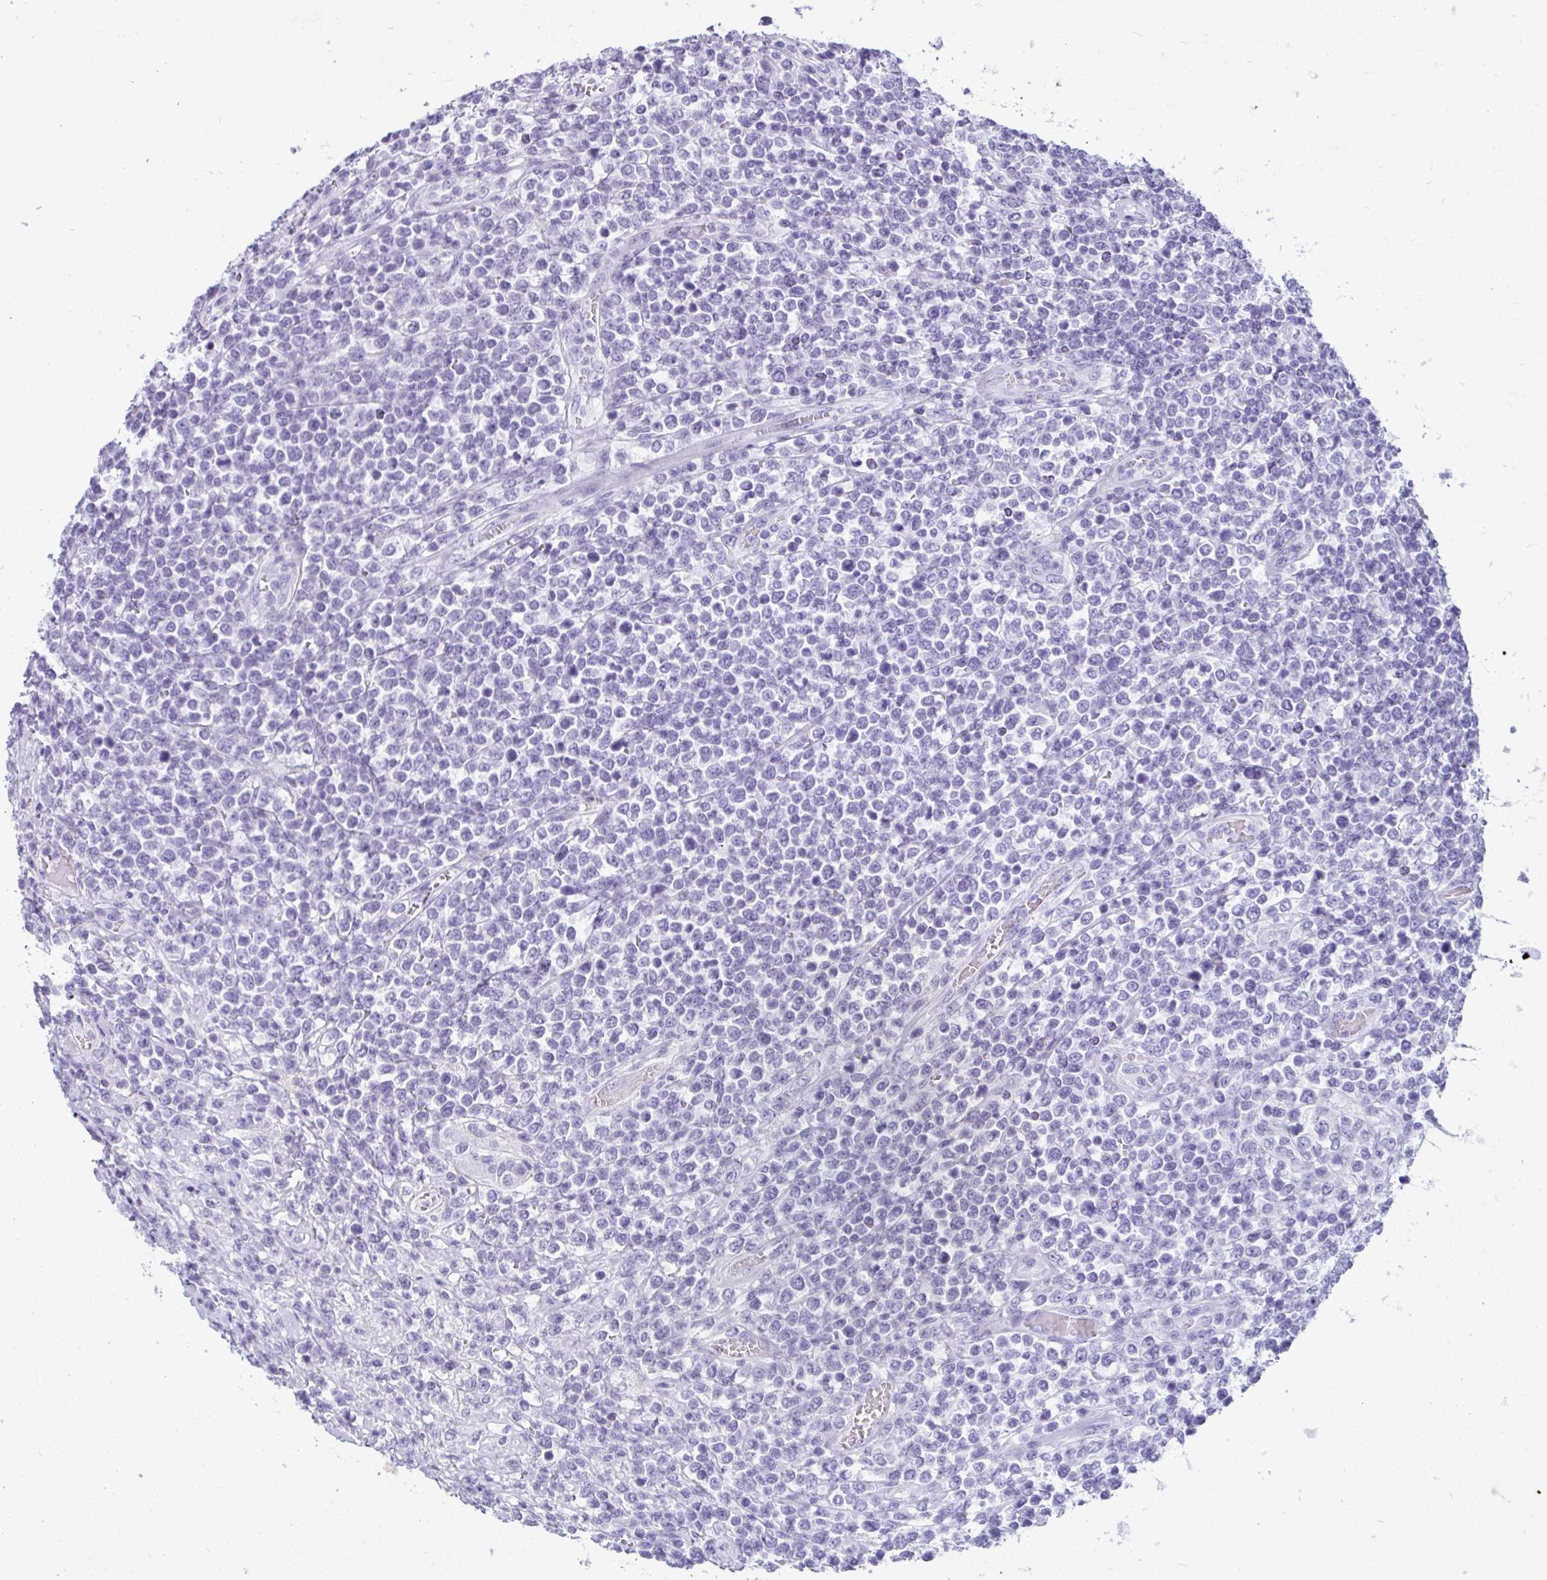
{"staining": {"intensity": "negative", "quantity": "none", "location": "none"}, "tissue": "lymphoma", "cell_type": "Tumor cells", "image_type": "cancer", "snomed": [{"axis": "morphology", "description": "Malignant lymphoma, non-Hodgkin's type, High grade"}, {"axis": "topography", "description": "Soft tissue"}], "caption": "Tumor cells are negative for brown protein staining in lymphoma. (DAB immunohistochemistry, high magnification).", "gene": "CLGN", "patient": {"sex": "female", "age": 56}}